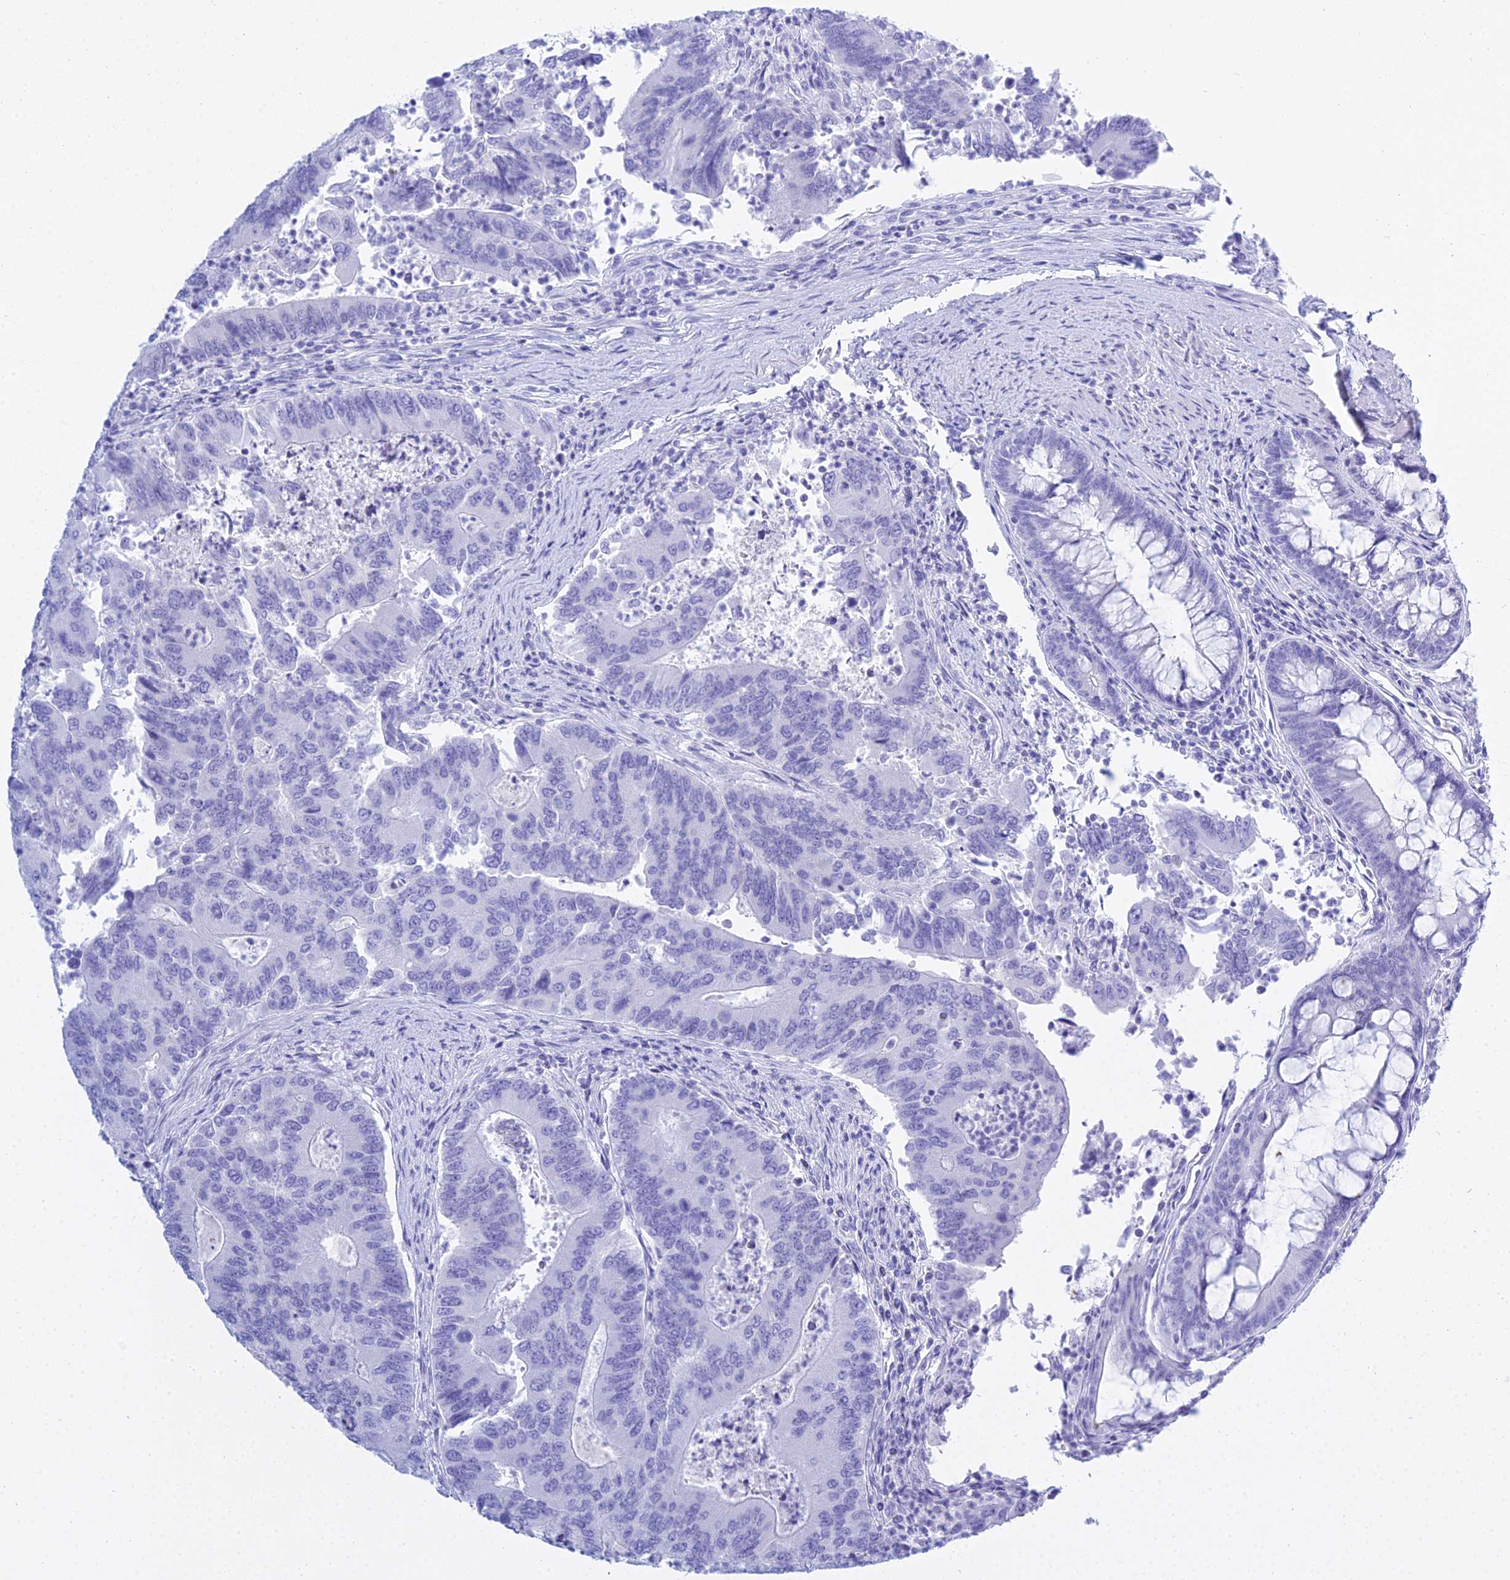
{"staining": {"intensity": "negative", "quantity": "none", "location": "none"}, "tissue": "colorectal cancer", "cell_type": "Tumor cells", "image_type": "cancer", "snomed": [{"axis": "morphology", "description": "Adenocarcinoma, NOS"}, {"axis": "topography", "description": "Colon"}], "caption": "There is no significant positivity in tumor cells of colorectal cancer (adenocarcinoma).", "gene": "PATE4", "patient": {"sex": "female", "age": 67}}